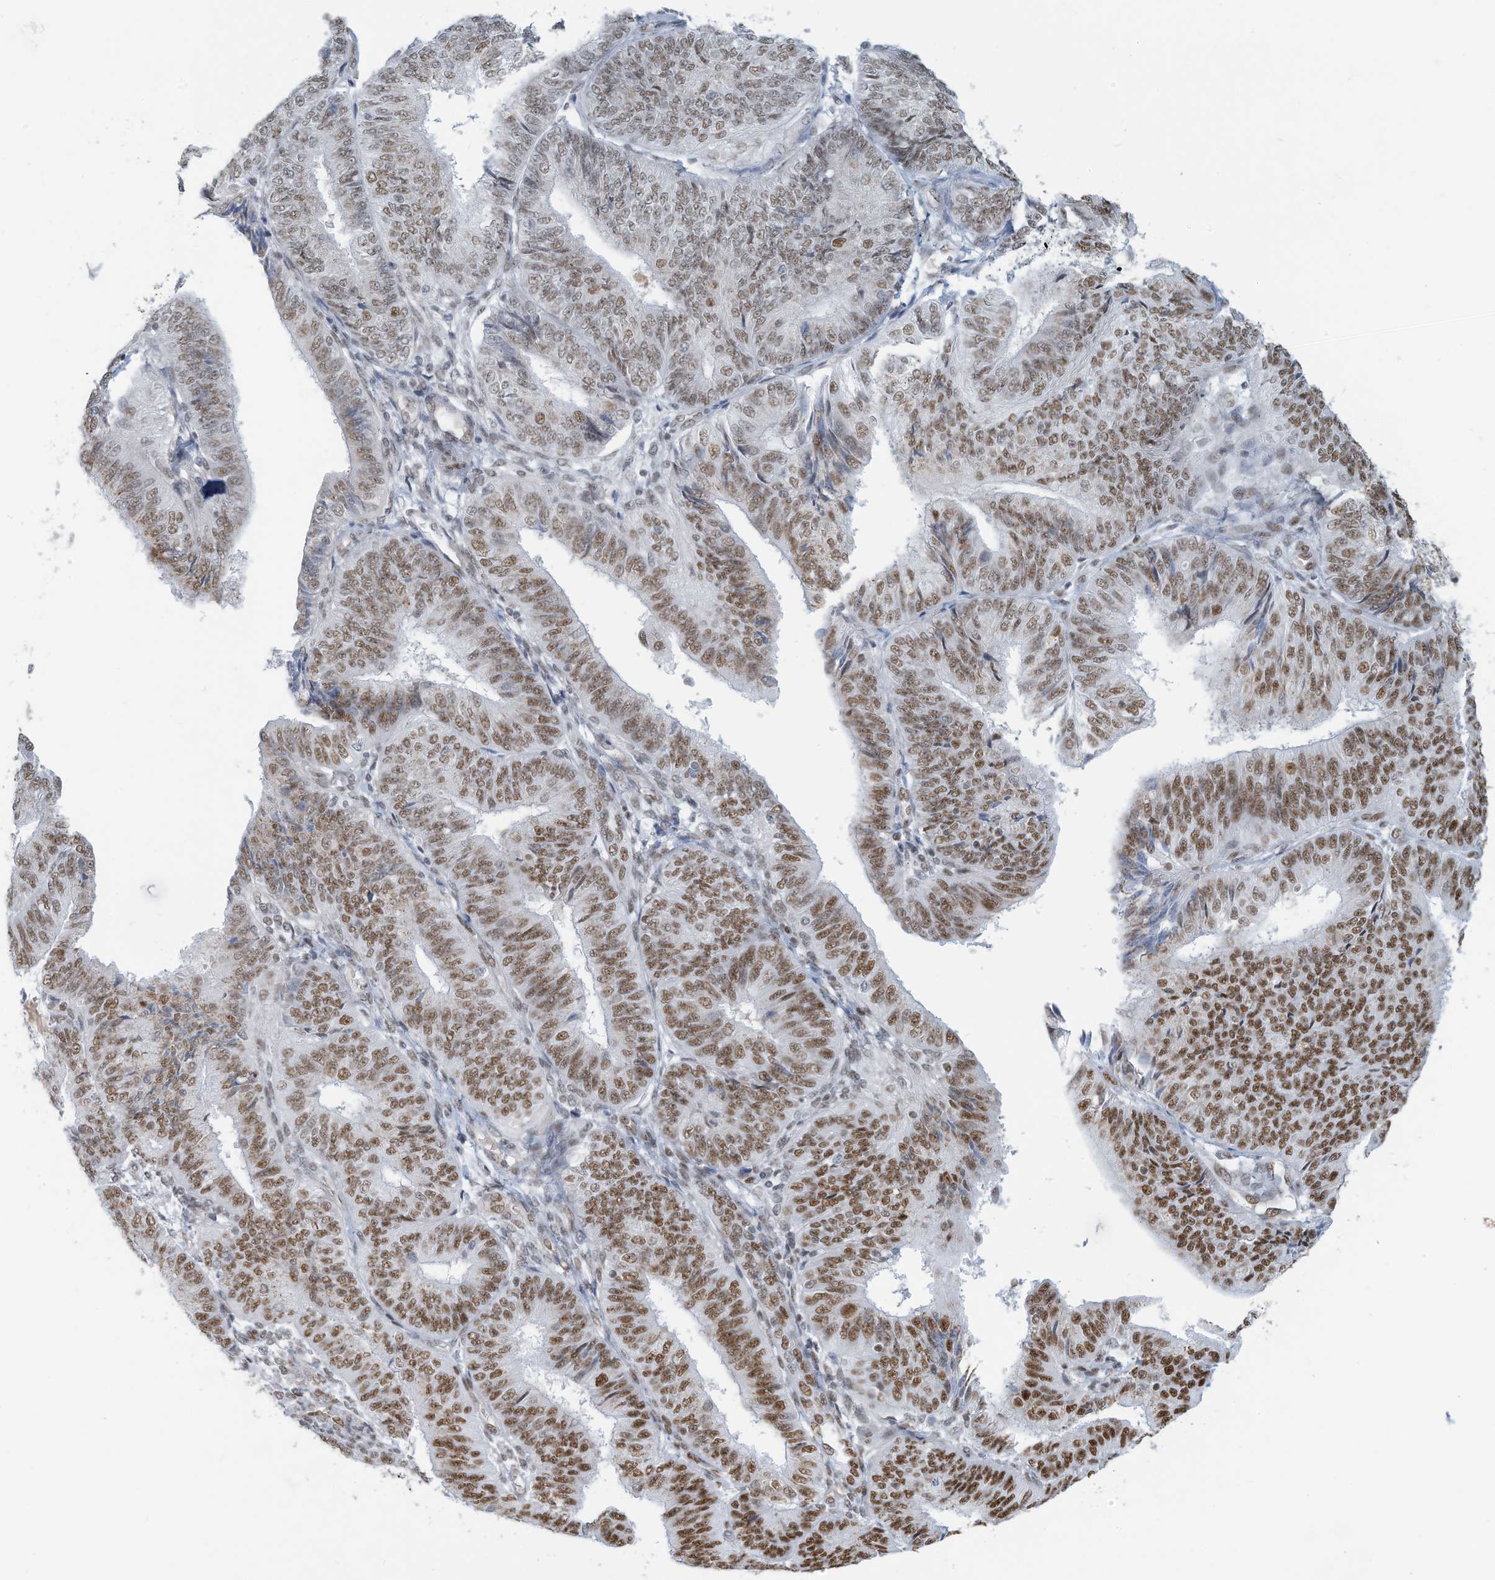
{"staining": {"intensity": "moderate", "quantity": ">75%", "location": "nuclear"}, "tissue": "endometrial cancer", "cell_type": "Tumor cells", "image_type": "cancer", "snomed": [{"axis": "morphology", "description": "Adenocarcinoma, NOS"}, {"axis": "topography", "description": "Endometrium"}], "caption": "High-power microscopy captured an IHC micrograph of adenocarcinoma (endometrial), revealing moderate nuclear staining in approximately >75% of tumor cells.", "gene": "SARNP", "patient": {"sex": "female", "age": 58}}